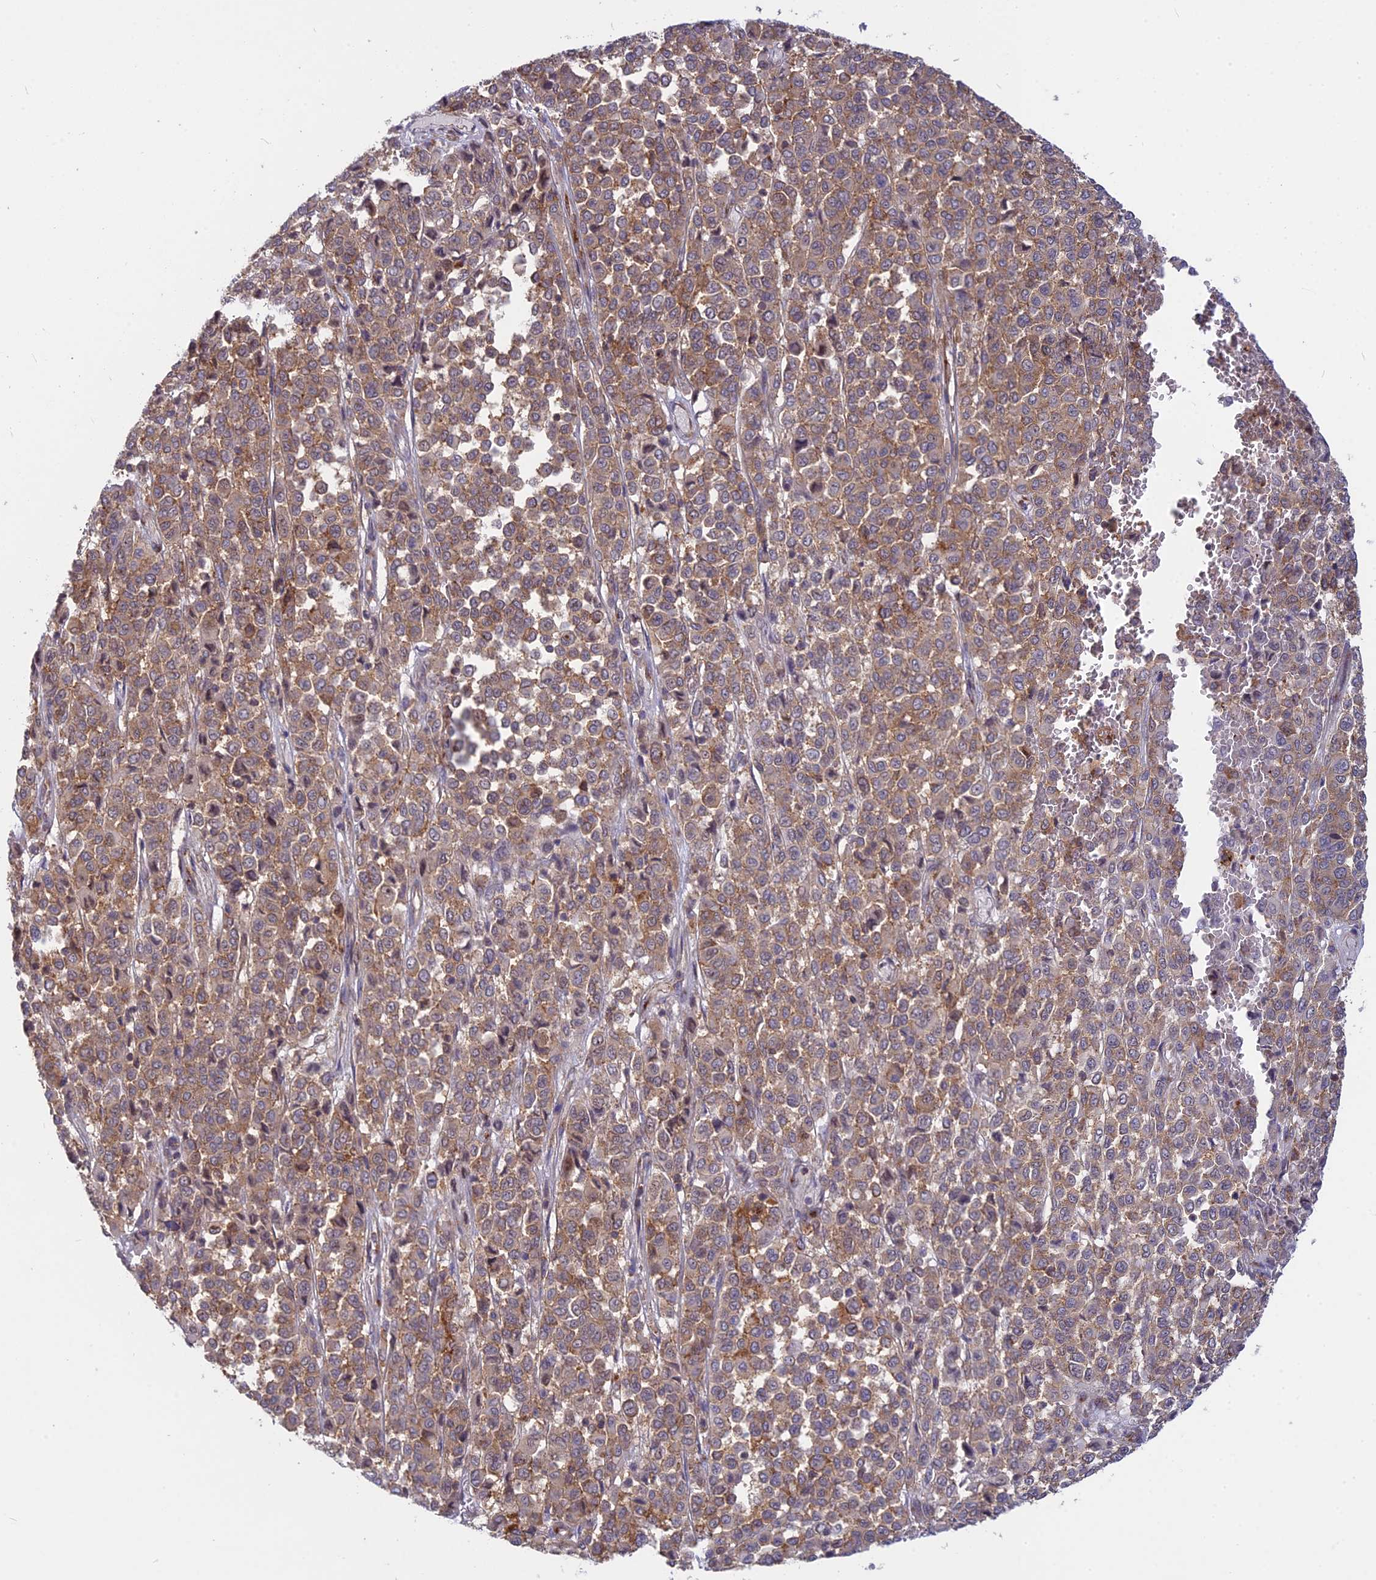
{"staining": {"intensity": "moderate", "quantity": ">75%", "location": "cytoplasmic/membranous"}, "tissue": "melanoma", "cell_type": "Tumor cells", "image_type": "cancer", "snomed": [{"axis": "morphology", "description": "Malignant melanoma, Metastatic site"}, {"axis": "topography", "description": "Pancreas"}], "caption": "Melanoma stained with immunohistochemistry displays moderate cytoplasmic/membranous staining in about >75% of tumor cells.", "gene": "CLINT1", "patient": {"sex": "female", "age": 30}}